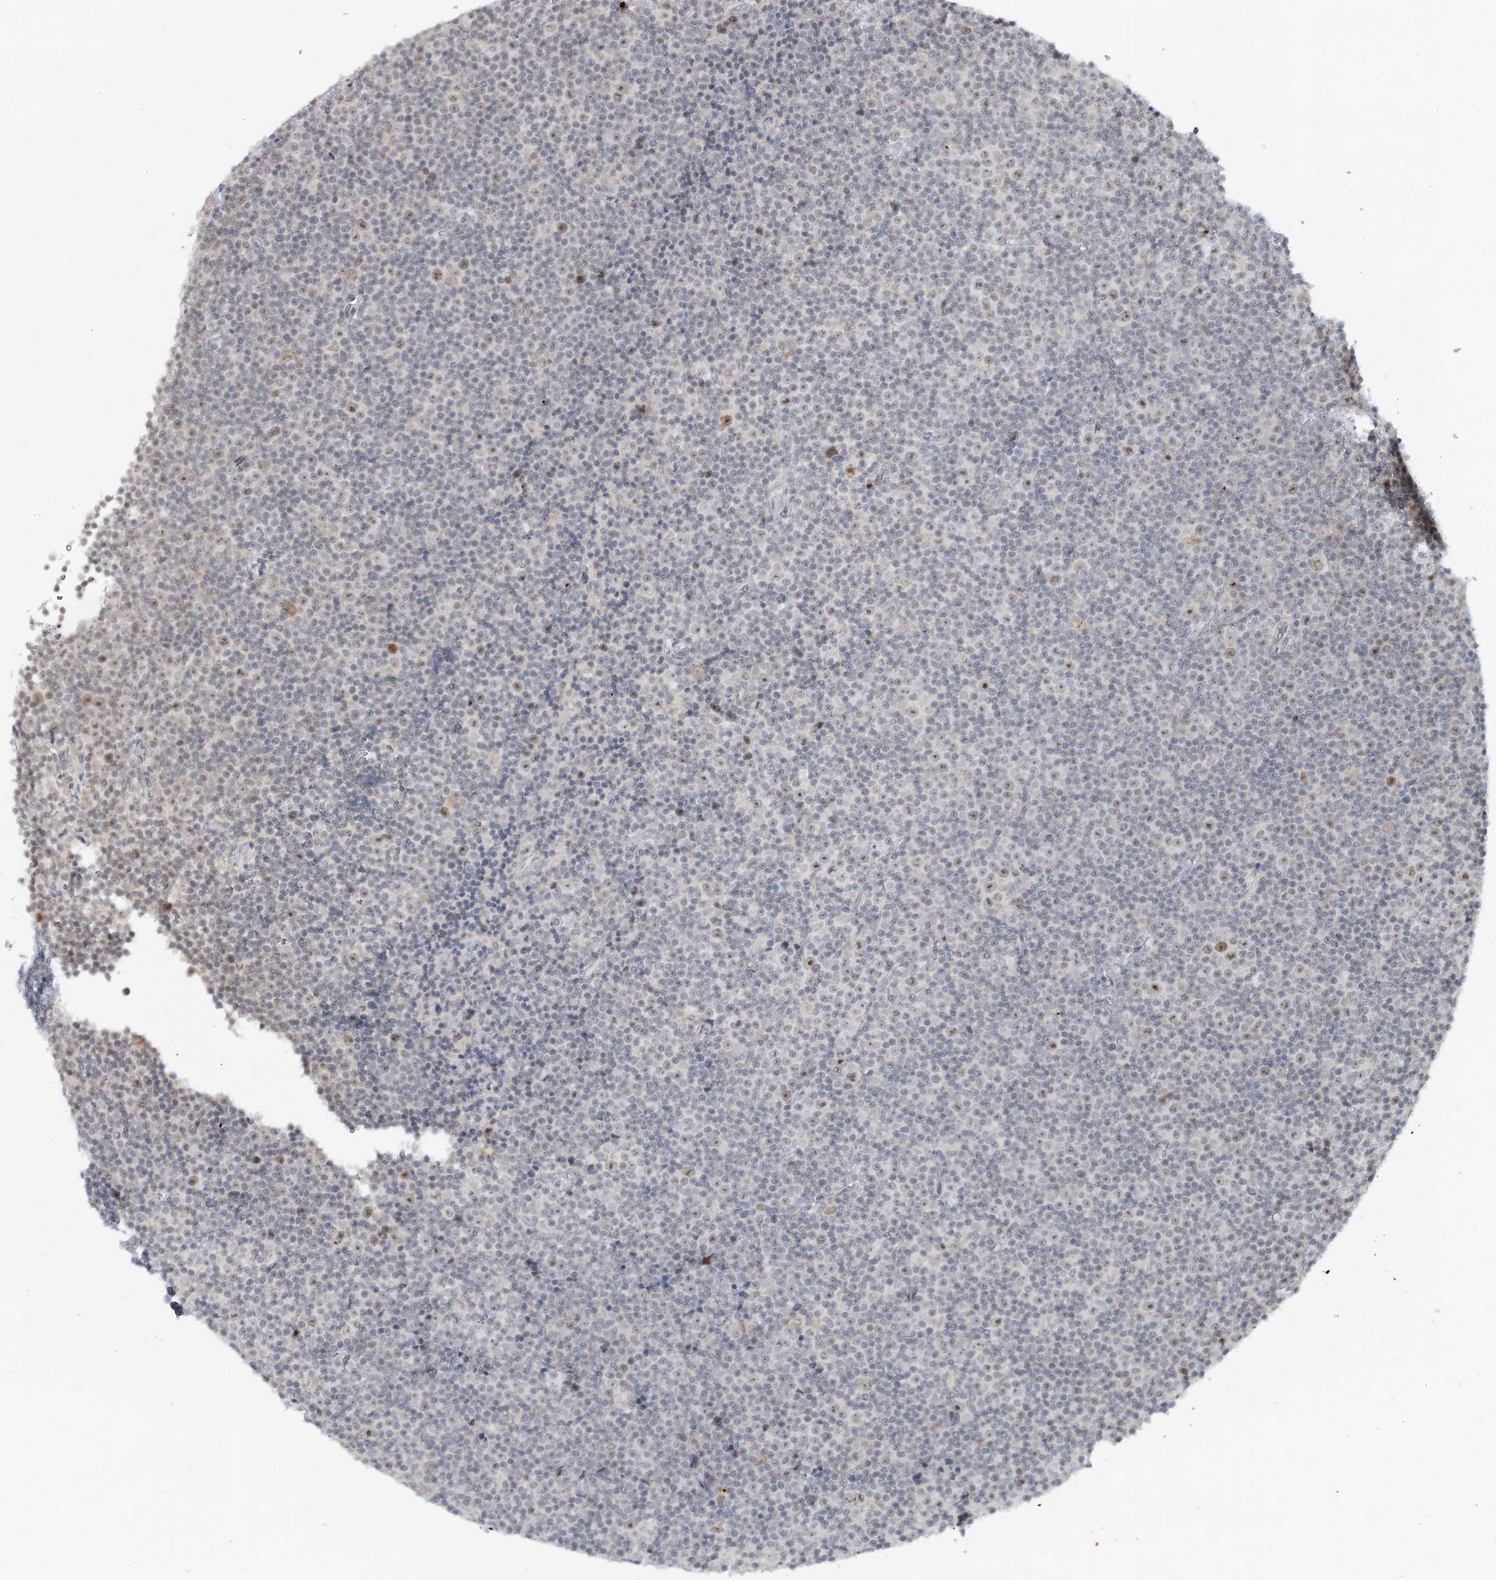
{"staining": {"intensity": "negative", "quantity": "none", "location": "none"}, "tissue": "lymphoma", "cell_type": "Tumor cells", "image_type": "cancer", "snomed": [{"axis": "morphology", "description": "Malignant lymphoma, non-Hodgkin's type, Low grade"}, {"axis": "topography", "description": "Lymph node"}], "caption": "Immunohistochemistry of malignant lymphoma, non-Hodgkin's type (low-grade) reveals no positivity in tumor cells. Brightfield microscopy of IHC stained with DAB (brown) and hematoxylin (blue), captured at high magnification.", "gene": "LEXM", "patient": {"sex": "female", "age": 67}}